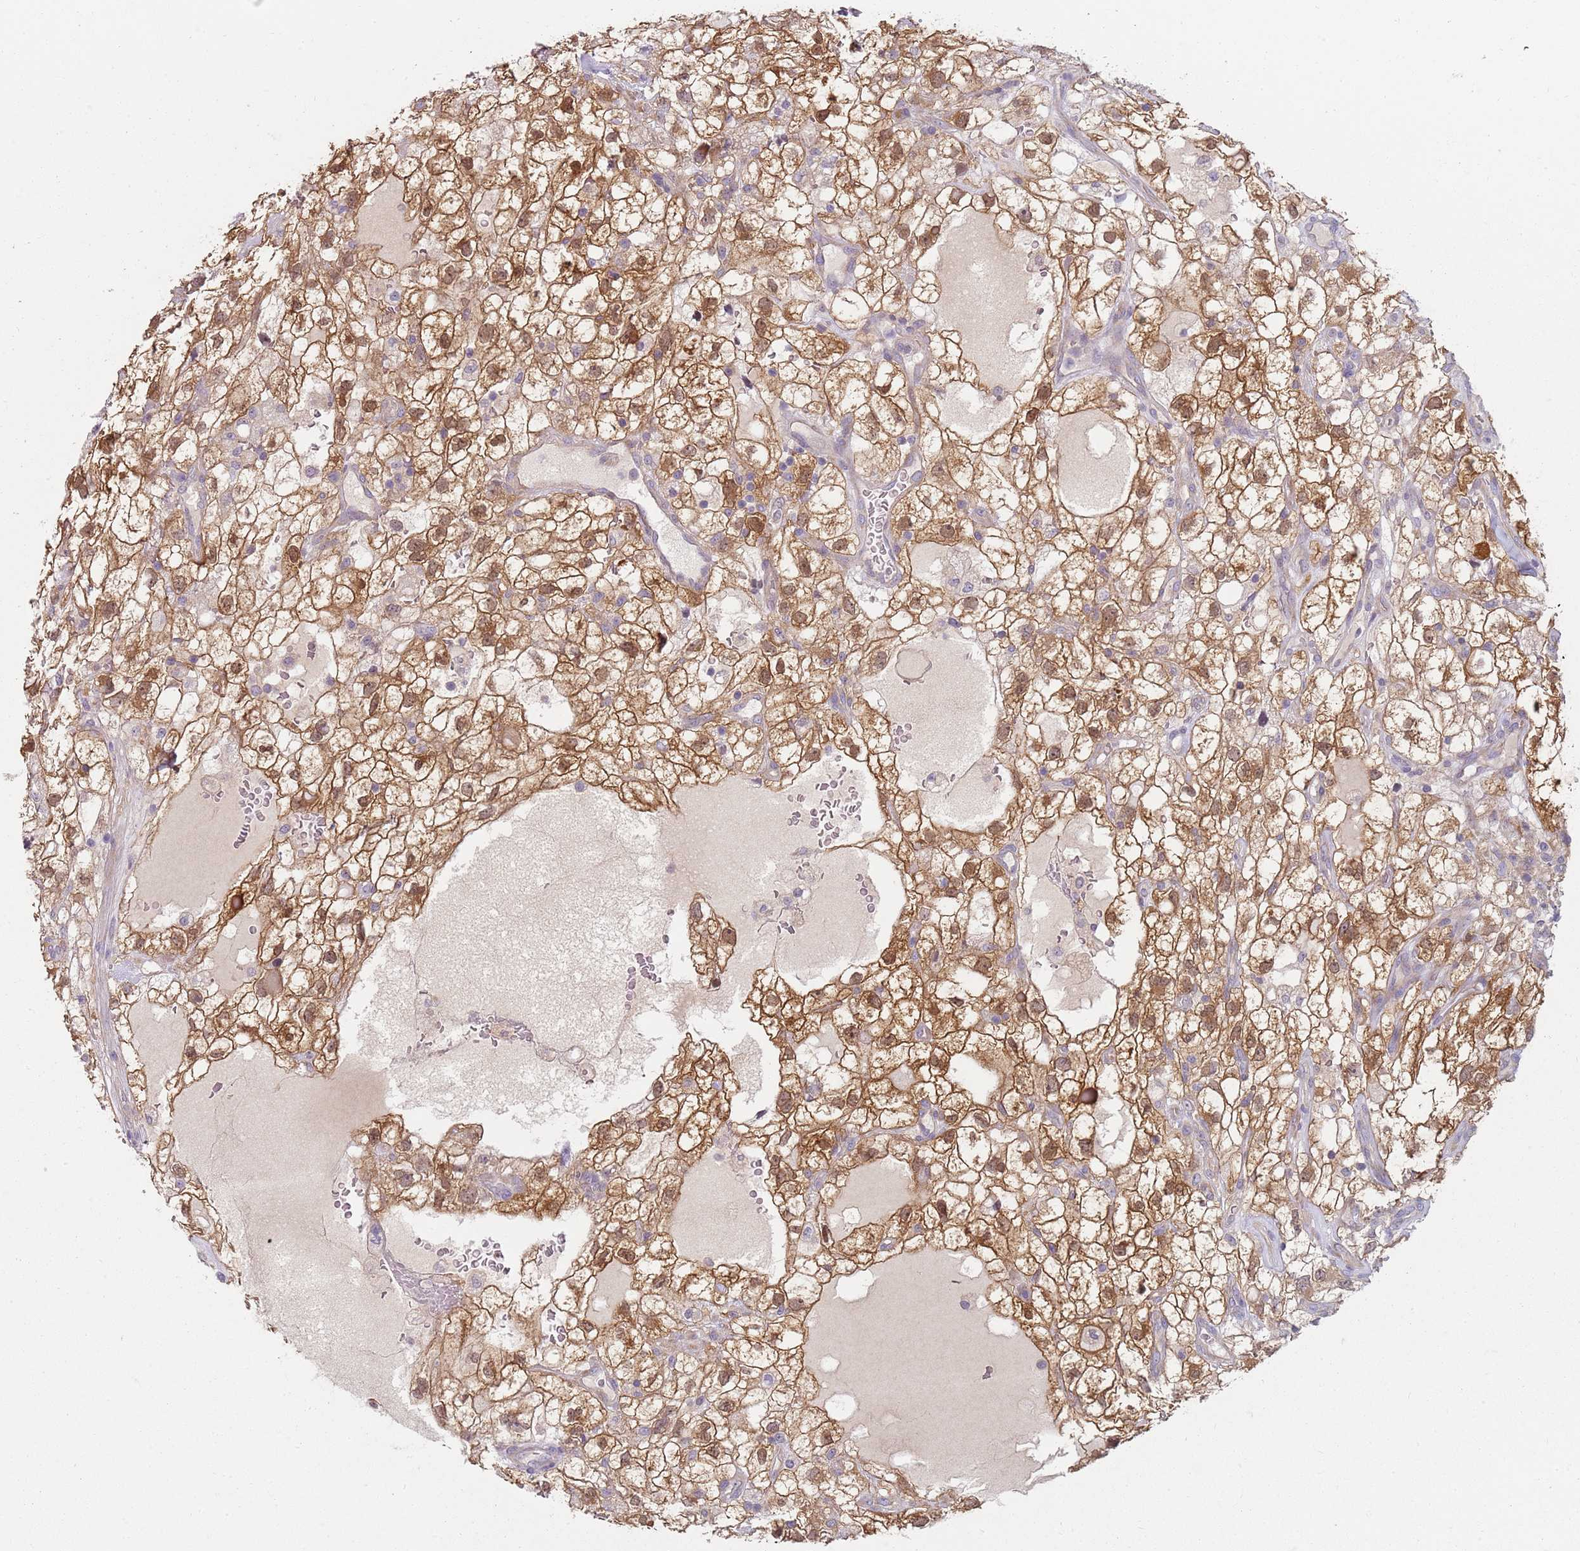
{"staining": {"intensity": "moderate", "quantity": ">75%", "location": "cytoplasmic/membranous,nuclear"}, "tissue": "renal cancer", "cell_type": "Tumor cells", "image_type": "cancer", "snomed": [{"axis": "morphology", "description": "Adenocarcinoma, NOS"}, {"axis": "topography", "description": "Kidney"}], "caption": "The image exhibits staining of renal cancer (adenocarcinoma), revealing moderate cytoplasmic/membranous and nuclear protein expression (brown color) within tumor cells. The staining was performed using DAB, with brown indicating positive protein expression. Nuclei are stained blue with hematoxylin.", "gene": "SLC26A6", "patient": {"sex": "male", "age": 59}}